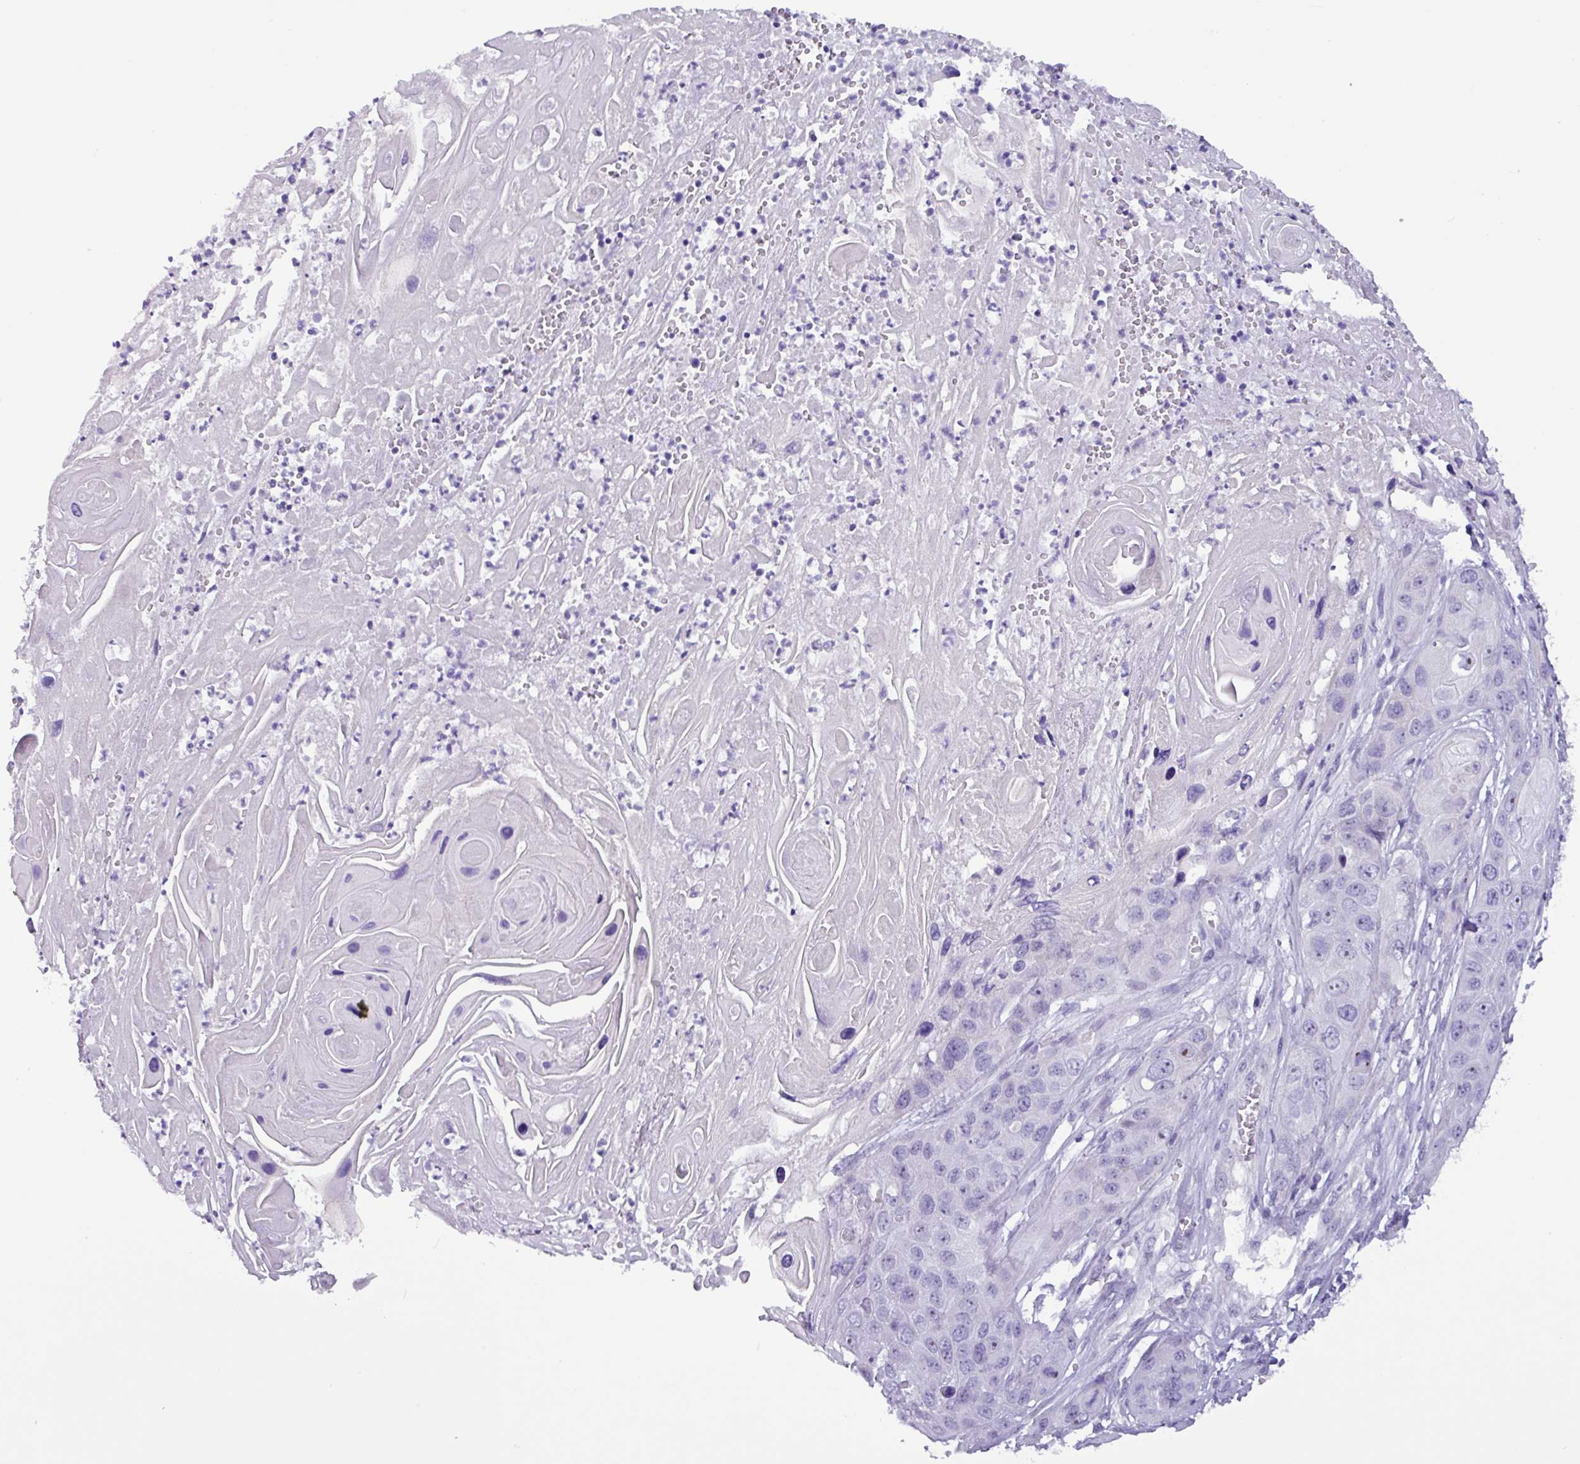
{"staining": {"intensity": "negative", "quantity": "none", "location": "none"}, "tissue": "skin cancer", "cell_type": "Tumor cells", "image_type": "cancer", "snomed": [{"axis": "morphology", "description": "Squamous cell carcinoma, NOS"}, {"axis": "topography", "description": "Skin"}], "caption": "The micrograph reveals no staining of tumor cells in skin cancer.", "gene": "MRM2", "patient": {"sex": "male", "age": 55}}